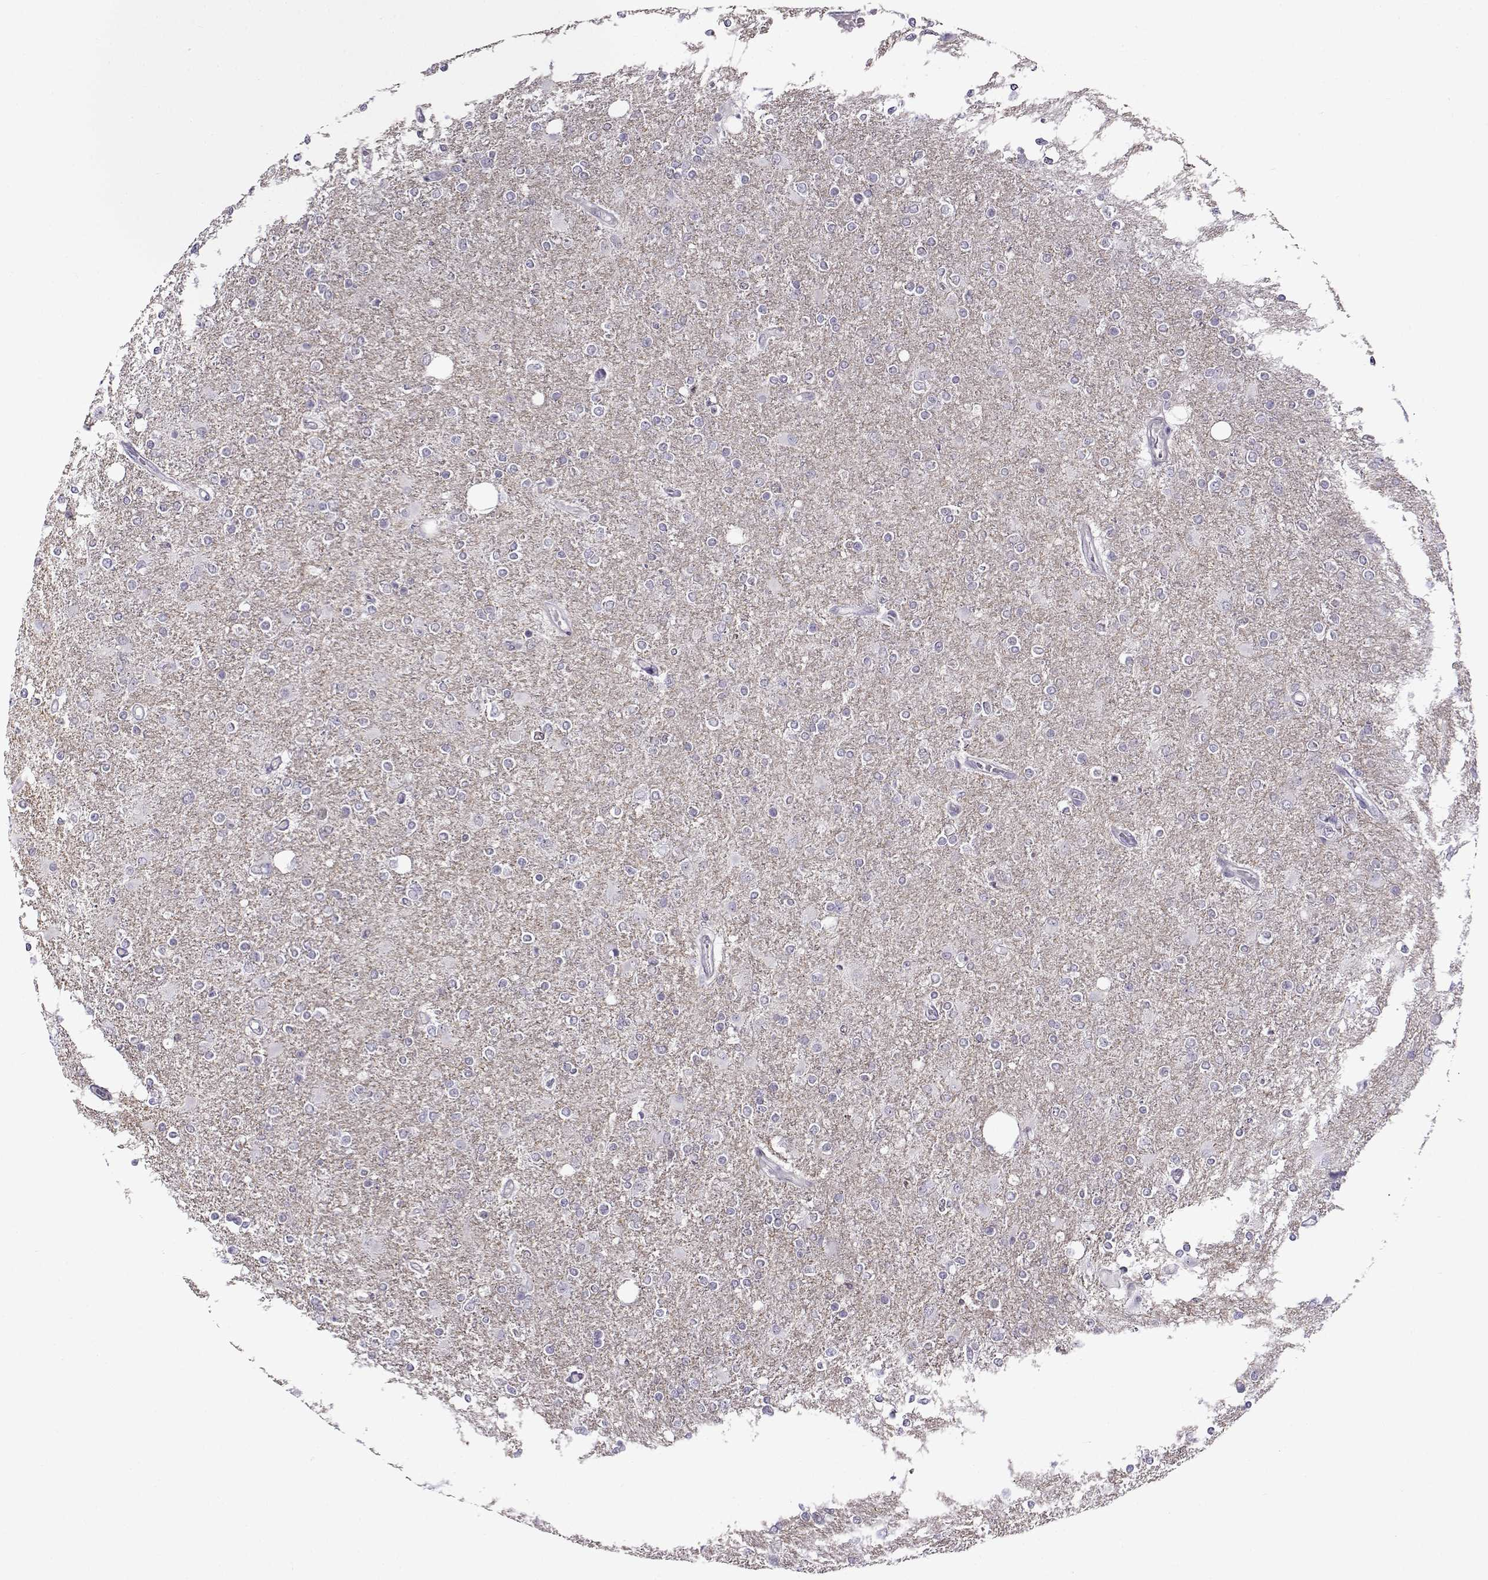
{"staining": {"intensity": "negative", "quantity": "none", "location": "none"}, "tissue": "glioma", "cell_type": "Tumor cells", "image_type": "cancer", "snomed": [{"axis": "morphology", "description": "Glioma, malignant, High grade"}, {"axis": "topography", "description": "Cerebral cortex"}], "caption": "IHC photomicrograph of glioma stained for a protein (brown), which demonstrates no positivity in tumor cells.", "gene": "BACH1", "patient": {"sex": "male", "age": 70}}